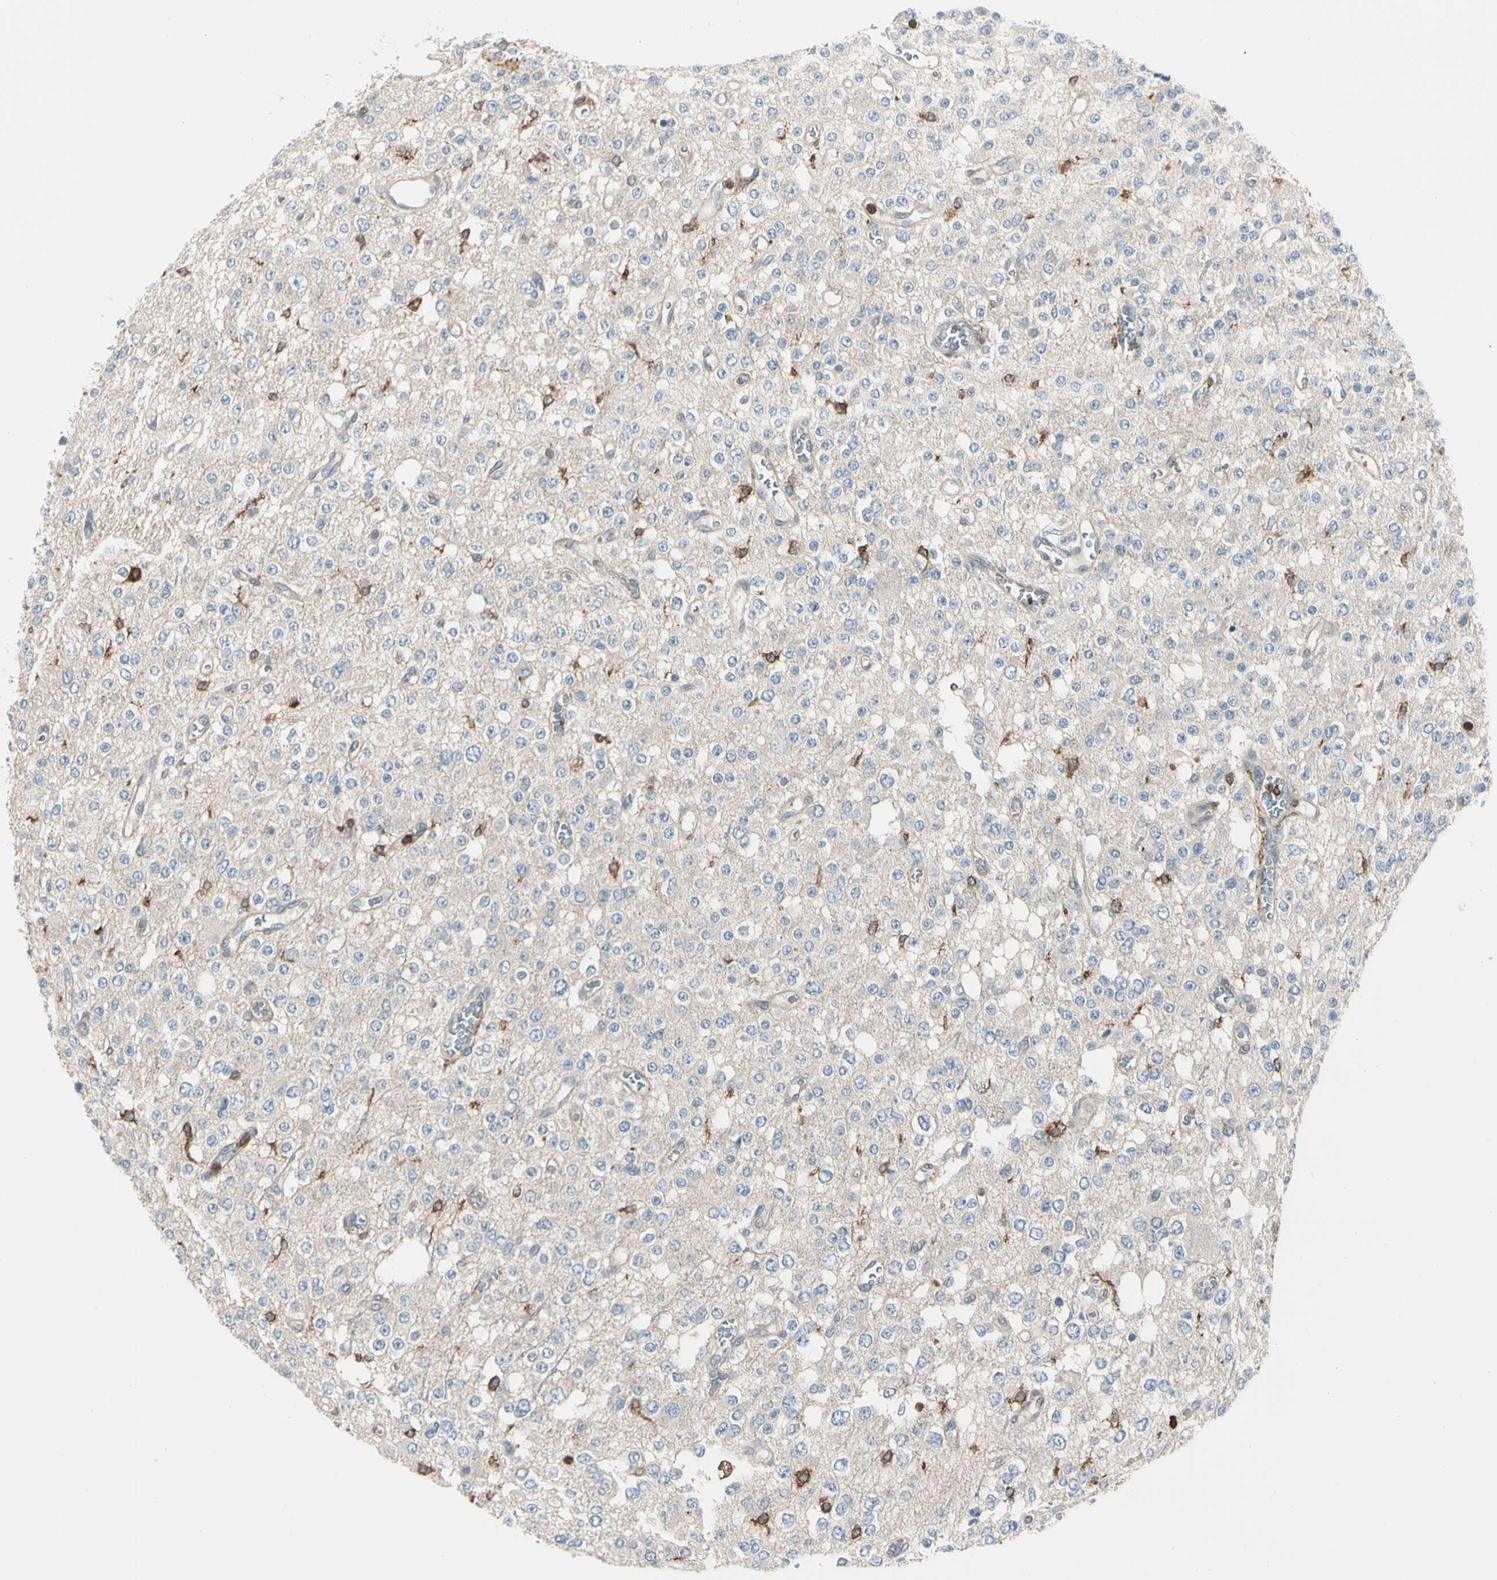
{"staining": {"intensity": "moderate", "quantity": "<25%", "location": "cytoplasmic/membranous"}, "tissue": "glioma", "cell_type": "Tumor cells", "image_type": "cancer", "snomed": [{"axis": "morphology", "description": "Glioma, malignant, Low grade"}, {"axis": "topography", "description": "Brain"}], "caption": "Immunohistochemistry (IHC) (DAB) staining of human glioma exhibits moderate cytoplasmic/membranous protein staining in approximately <25% of tumor cells. The protein is shown in brown color, while the nuclei are stained blue.", "gene": "CAPZA2", "patient": {"sex": "male", "age": 38}}